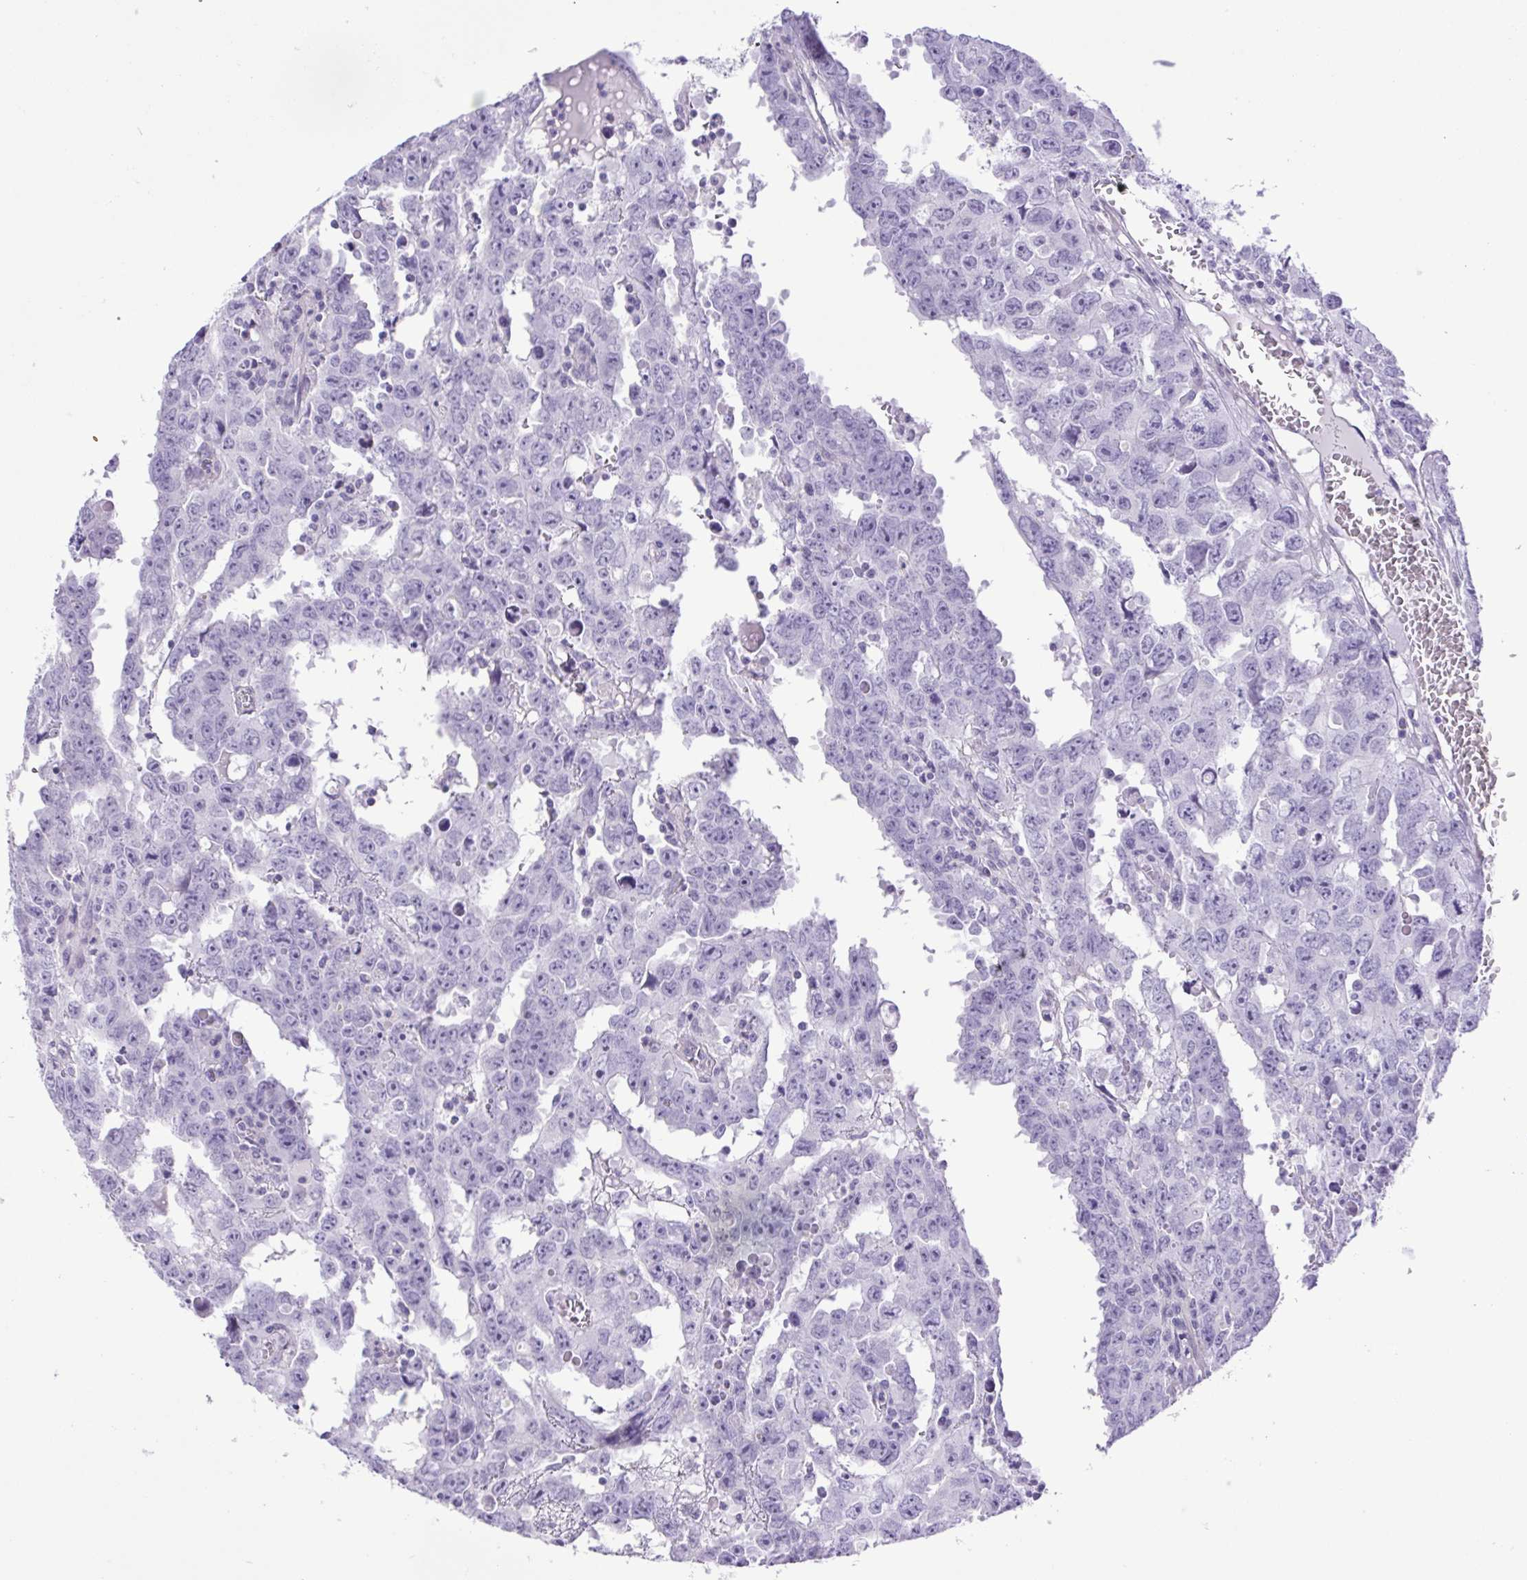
{"staining": {"intensity": "negative", "quantity": "none", "location": "none"}, "tissue": "testis cancer", "cell_type": "Tumor cells", "image_type": "cancer", "snomed": [{"axis": "morphology", "description": "Carcinoma, Embryonal, NOS"}, {"axis": "topography", "description": "Testis"}], "caption": "A micrograph of testis cancer stained for a protein exhibits no brown staining in tumor cells. (DAB (3,3'-diaminobenzidine) immunohistochemistry (IHC), high magnification).", "gene": "CDSN", "patient": {"sex": "male", "age": 22}}